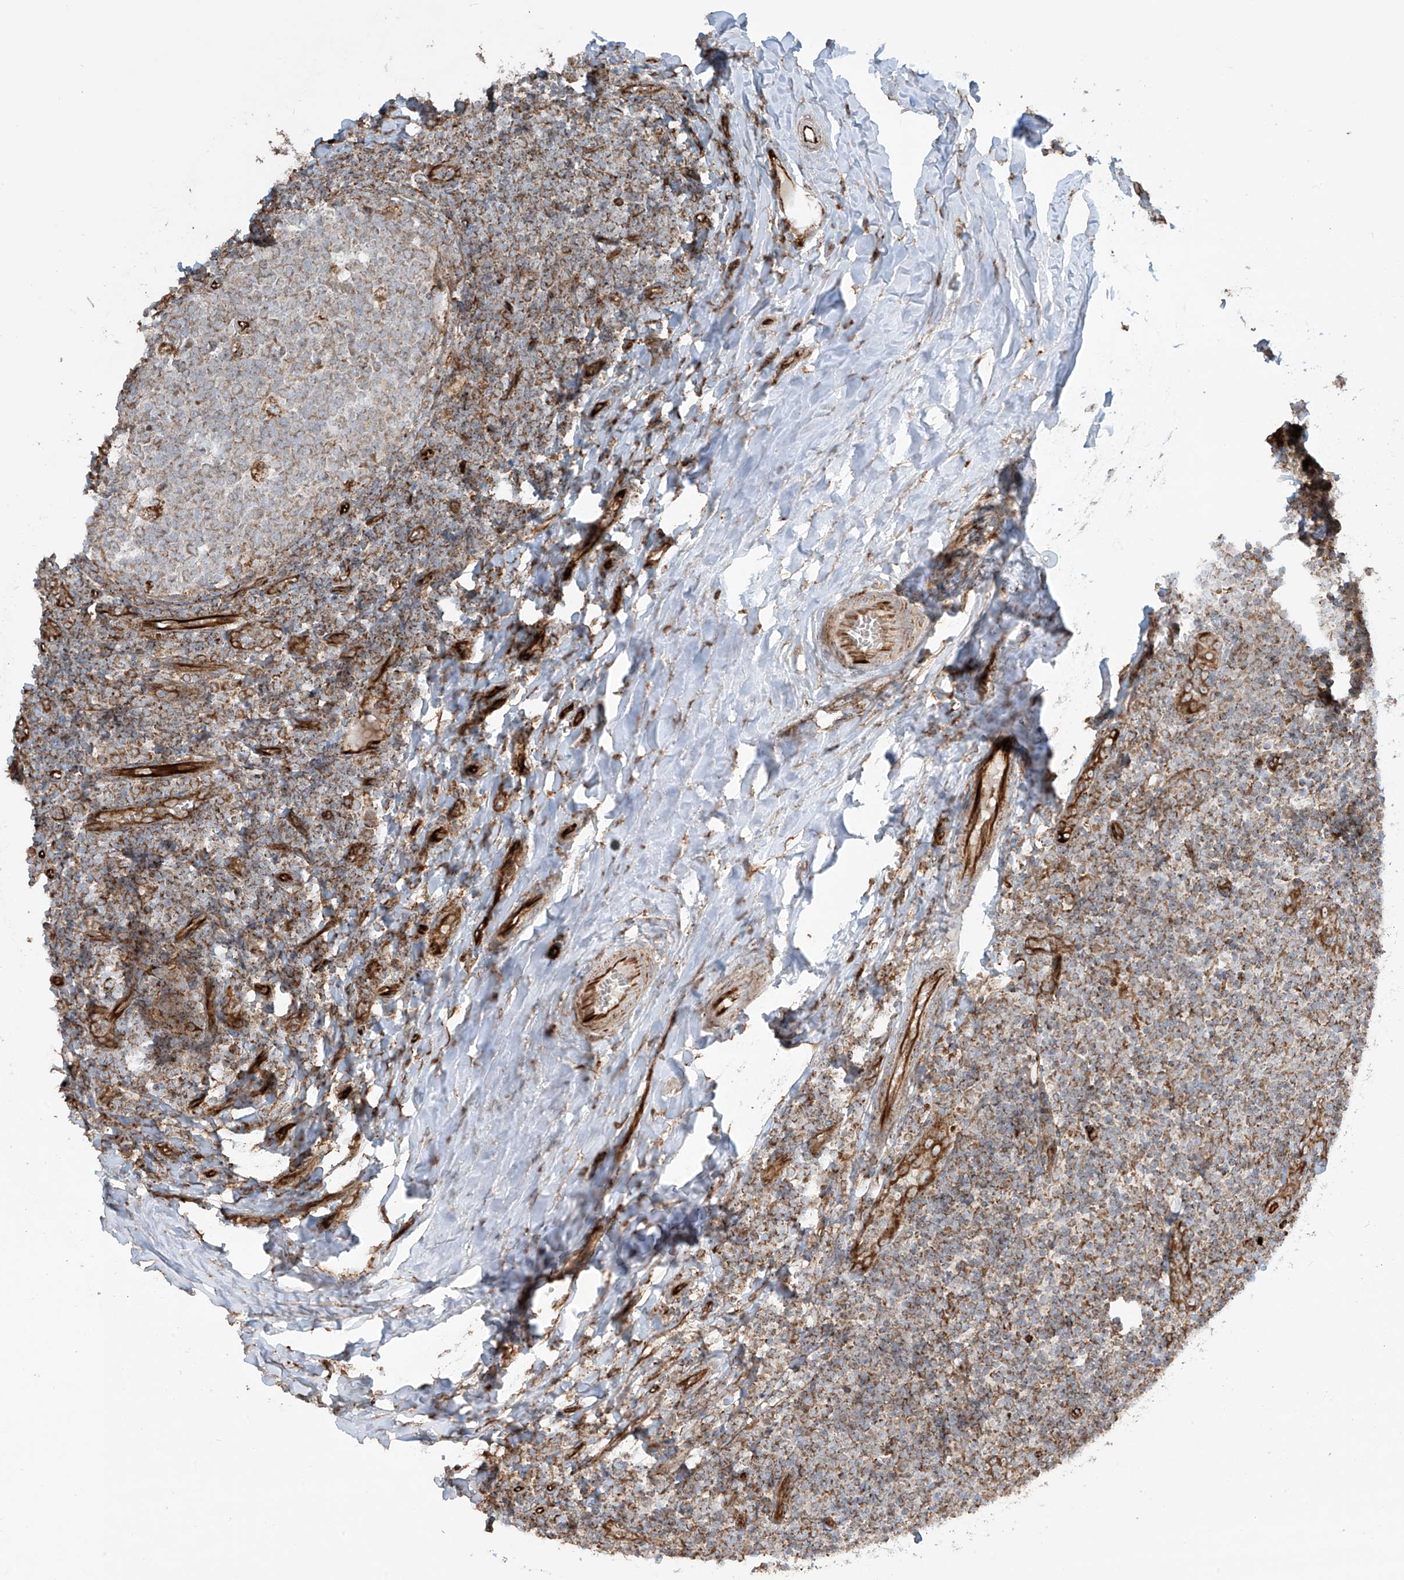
{"staining": {"intensity": "moderate", "quantity": "<25%", "location": "cytoplasmic/membranous"}, "tissue": "tonsil", "cell_type": "Germinal center cells", "image_type": "normal", "snomed": [{"axis": "morphology", "description": "Normal tissue, NOS"}, {"axis": "topography", "description": "Tonsil"}], "caption": "IHC (DAB) staining of unremarkable human tonsil displays moderate cytoplasmic/membranous protein staining in approximately <25% of germinal center cells.", "gene": "EIF5B", "patient": {"sex": "female", "age": 19}}